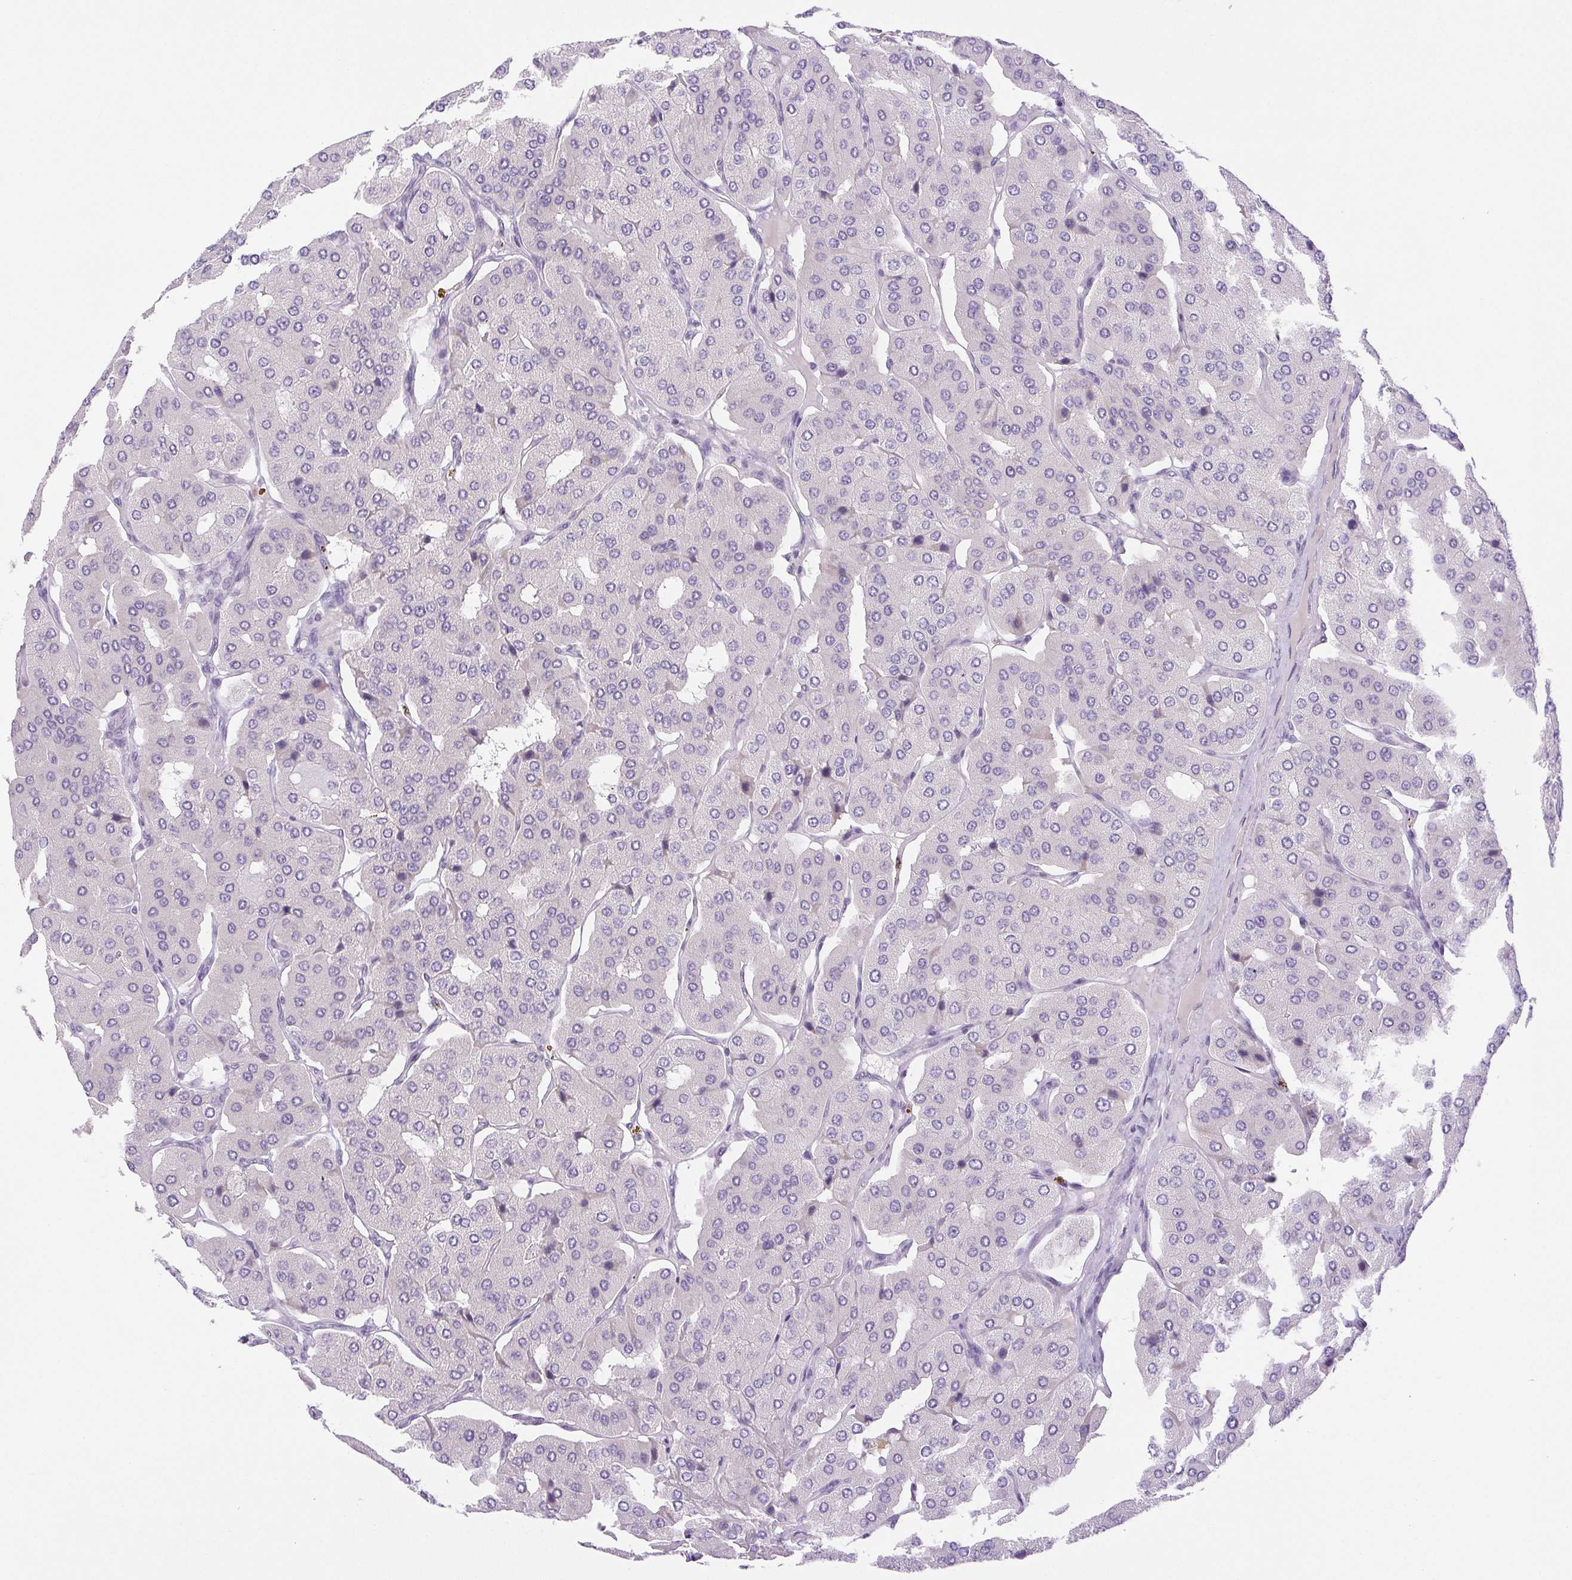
{"staining": {"intensity": "negative", "quantity": "none", "location": "none"}, "tissue": "parathyroid gland", "cell_type": "Glandular cells", "image_type": "normal", "snomed": [{"axis": "morphology", "description": "Normal tissue, NOS"}, {"axis": "morphology", "description": "Adenoma, NOS"}, {"axis": "topography", "description": "Parathyroid gland"}], "caption": "Glandular cells show no significant expression in normal parathyroid gland.", "gene": "PAPPA2", "patient": {"sex": "female", "age": 86}}